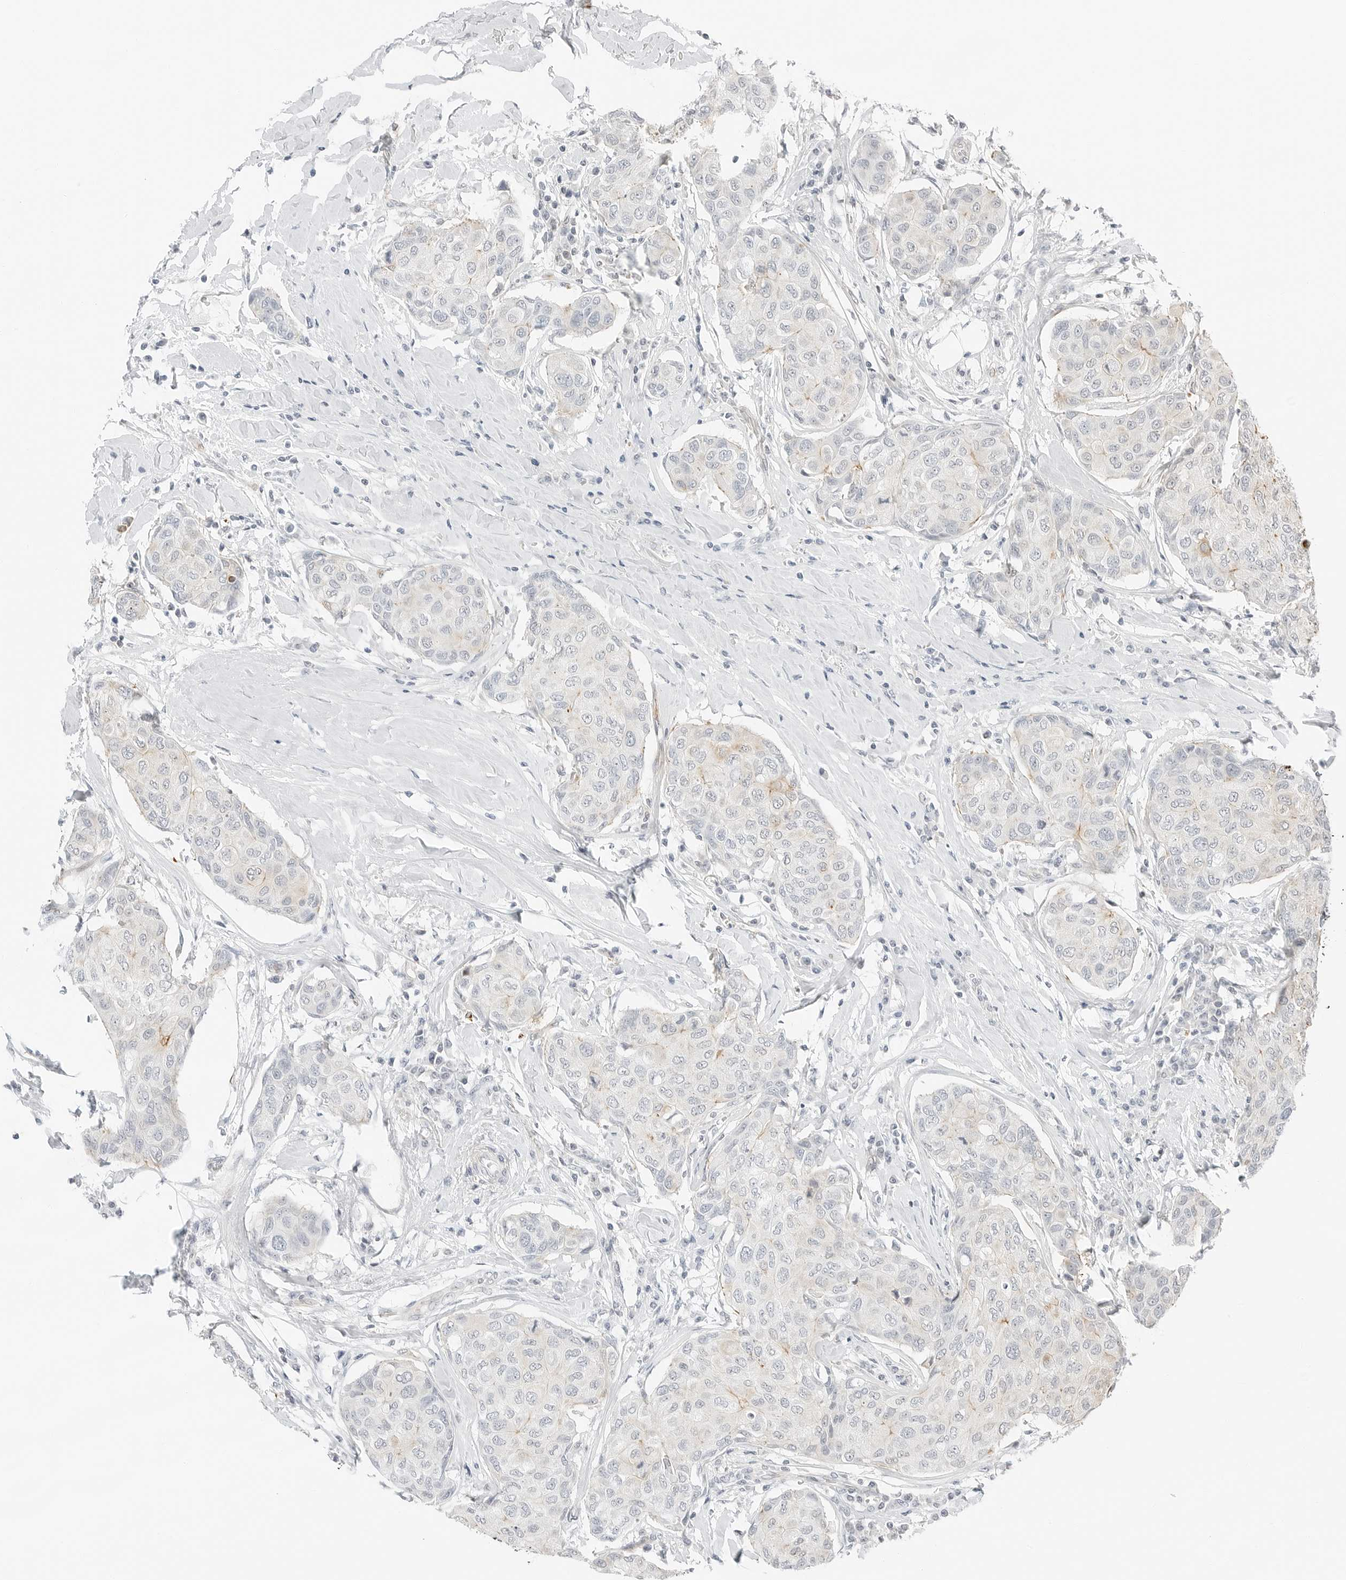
{"staining": {"intensity": "negative", "quantity": "none", "location": "none"}, "tissue": "breast cancer", "cell_type": "Tumor cells", "image_type": "cancer", "snomed": [{"axis": "morphology", "description": "Duct carcinoma"}, {"axis": "topography", "description": "Breast"}], "caption": "This is an IHC histopathology image of human breast cancer (infiltrating ductal carcinoma). There is no positivity in tumor cells.", "gene": "IQCC", "patient": {"sex": "female", "age": 80}}